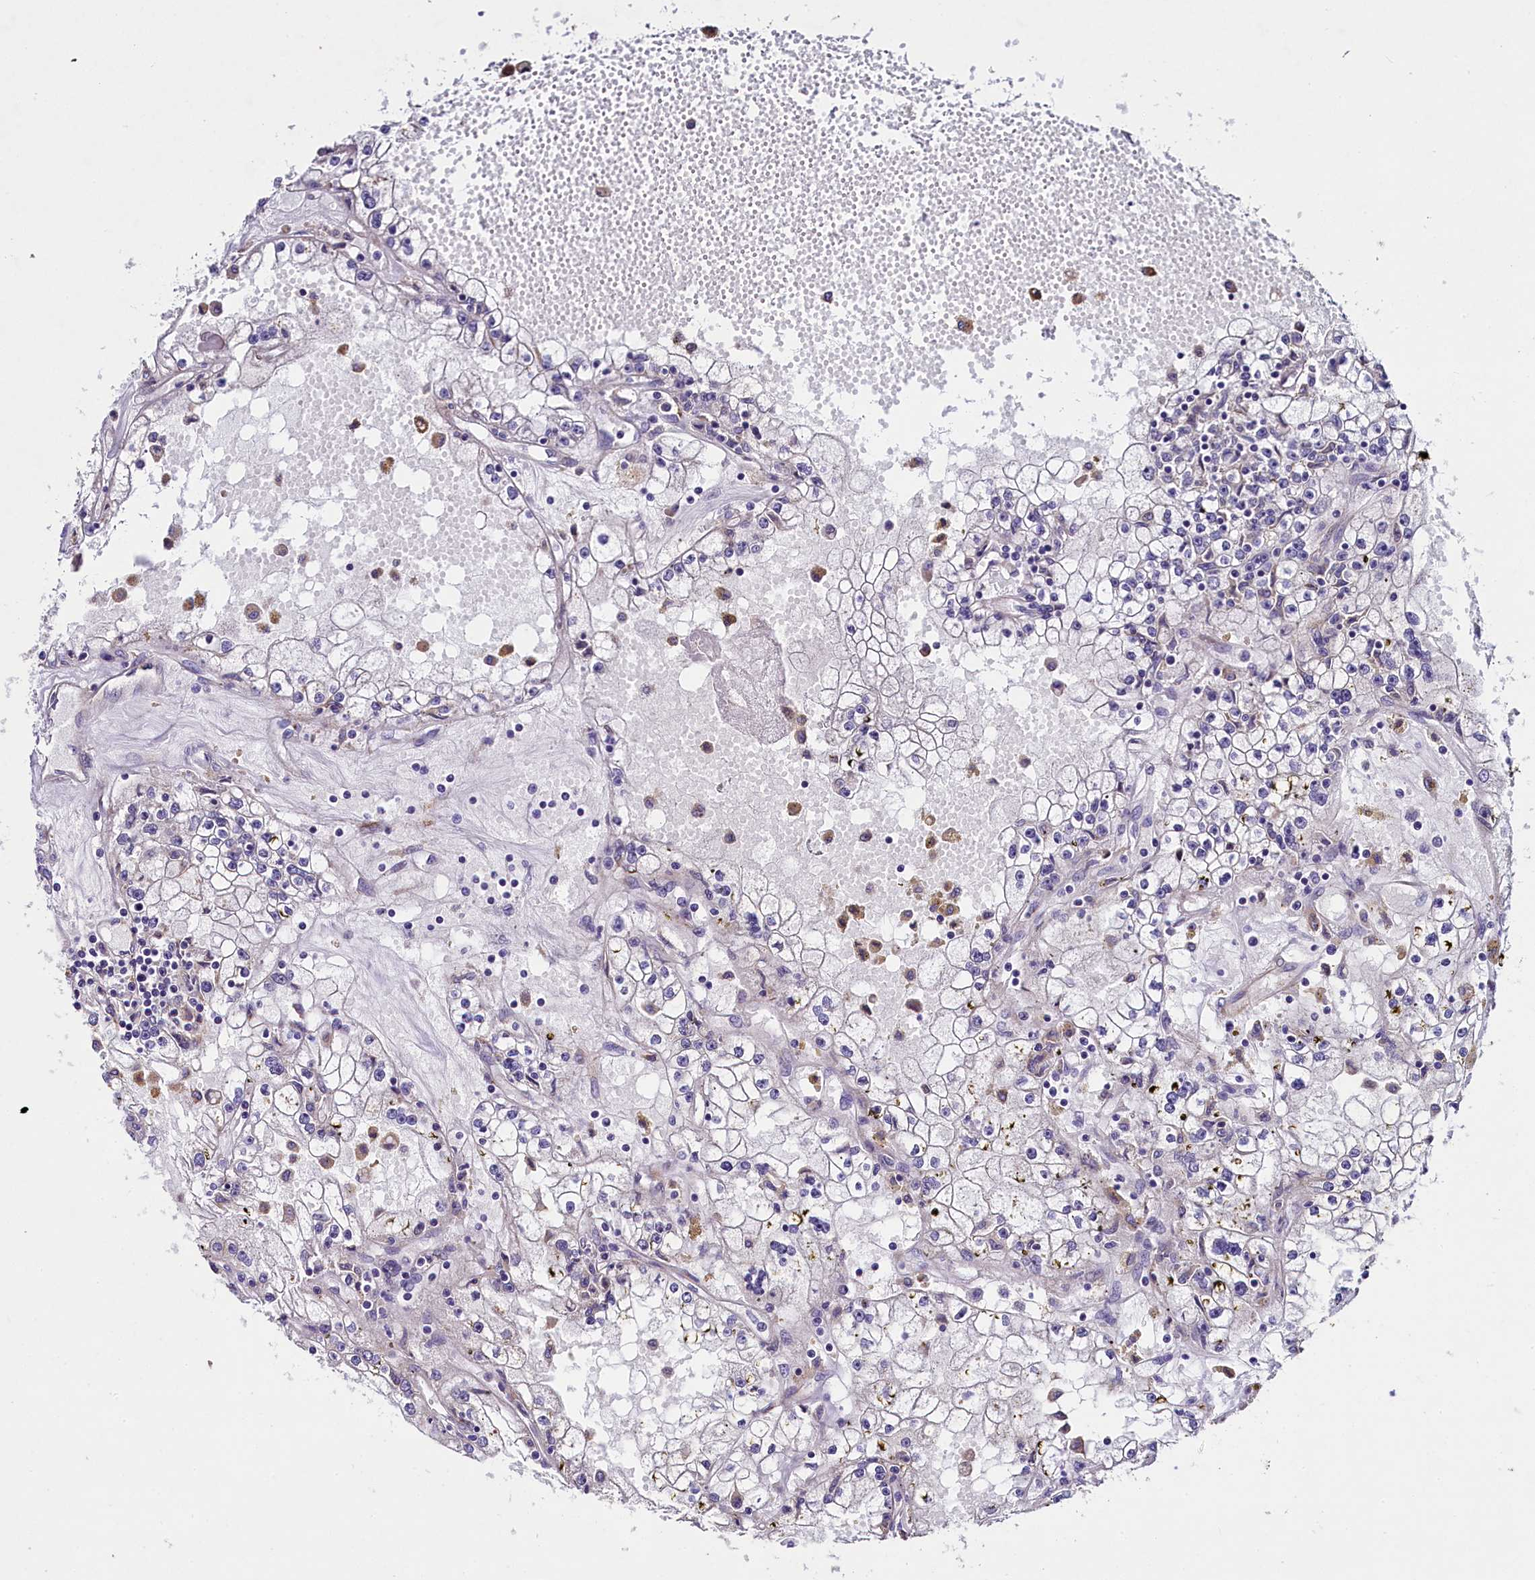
{"staining": {"intensity": "negative", "quantity": "none", "location": "none"}, "tissue": "renal cancer", "cell_type": "Tumor cells", "image_type": "cancer", "snomed": [{"axis": "morphology", "description": "Adenocarcinoma, NOS"}, {"axis": "topography", "description": "Kidney"}], "caption": "Tumor cells show no significant protein expression in renal cancer.", "gene": "MRC2", "patient": {"sex": "male", "age": 56}}